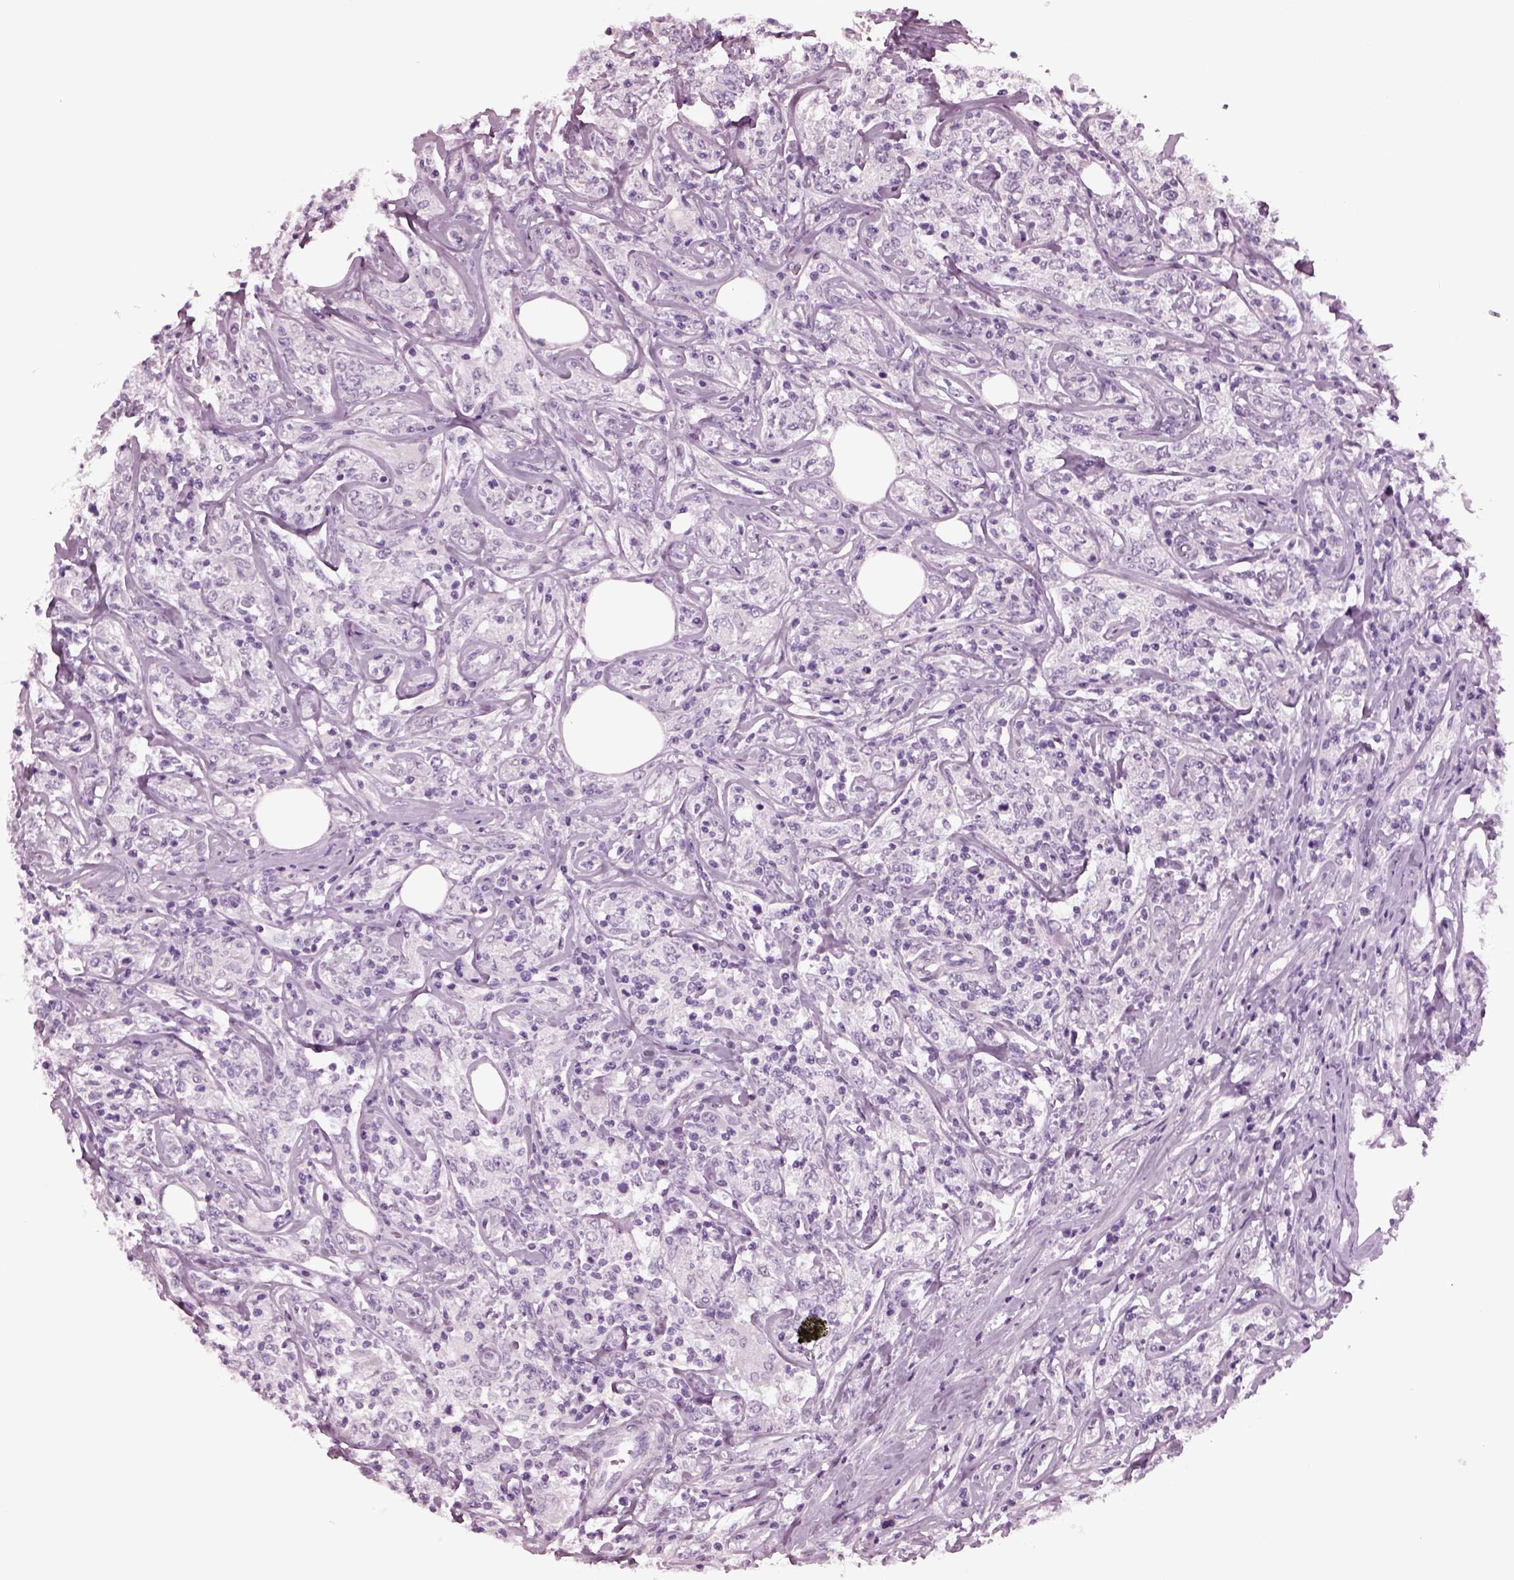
{"staining": {"intensity": "negative", "quantity": "none", "location": "none"}, "tissue": "lymphoma", "cell_type": "Tumor cells", "image_type": "cancer", "snomed": [{"axis": "morphology", "description": "Malignant lymphoma, non-Hodgkin's type, High grade"}, {"axis": "topography", "description": "Lymph node"}], "caption": "A photomicrograph of human high-grade malignant lymphoma, non-Hodgkin's type is negative for staining in tumor cells.", "gene": "TPPP2", "patient": {"sex": "female", "age": 84}}